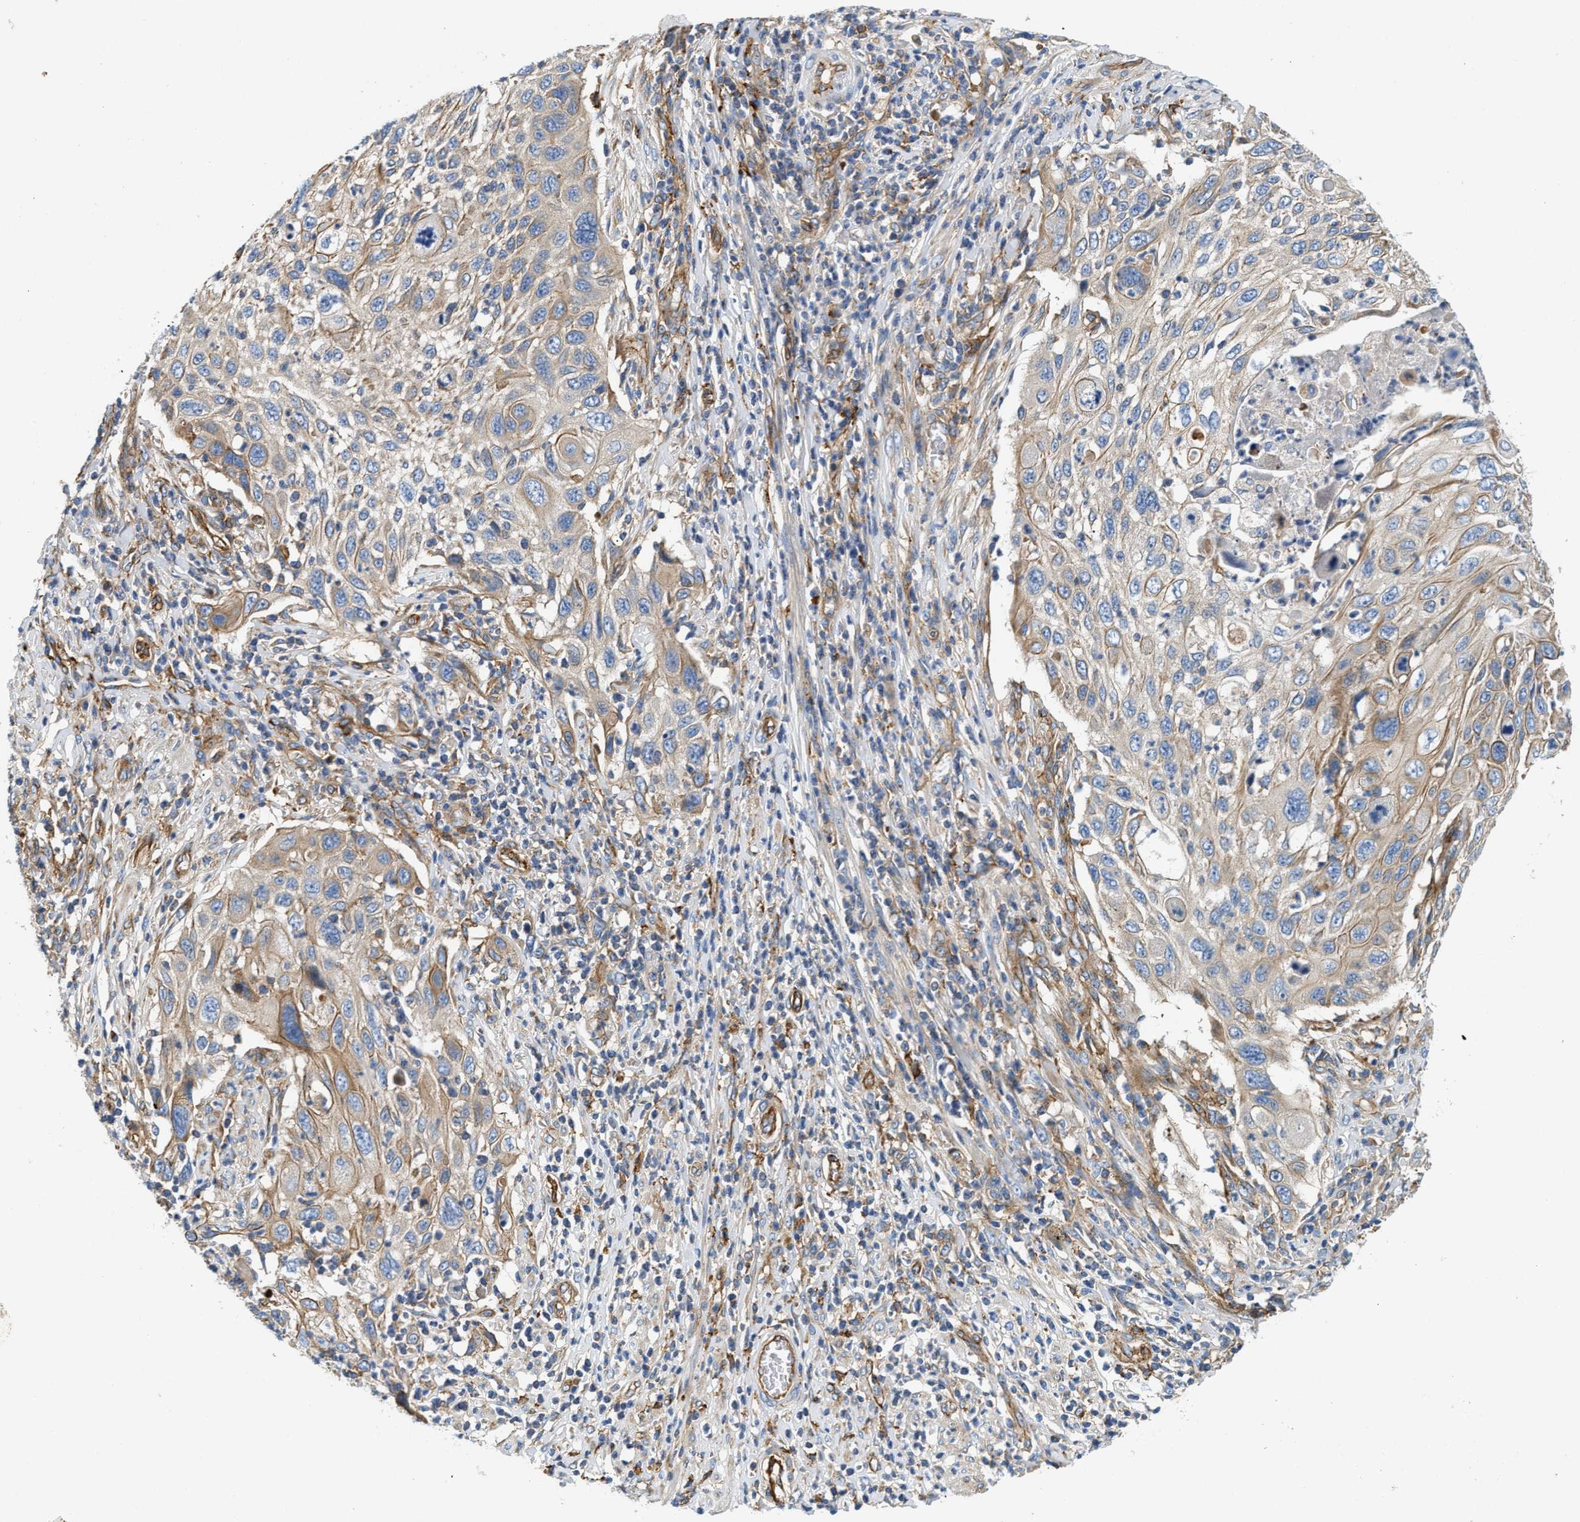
{"staining": {"intensity": "weak", "quantity": "25%-75%", "location": "cytoplasmic/membranous"}, "tissue": "cervical cancer", "cell_type": "Tumor cells", "image_type": "cancer", "snomed": [{"axis": "morphology", "description": "Squamous cell carcinoma, NOS"}, {"axis": "topography", "description": "Cervix"}], "caption": "A brown stain shows weak cytoplasmic/membranous expression of a protein in human squamous cell carcinoma (cervical) tumor cells.", "gene": "NSUN7", "patient": {"sex": "female", "age": 70}}